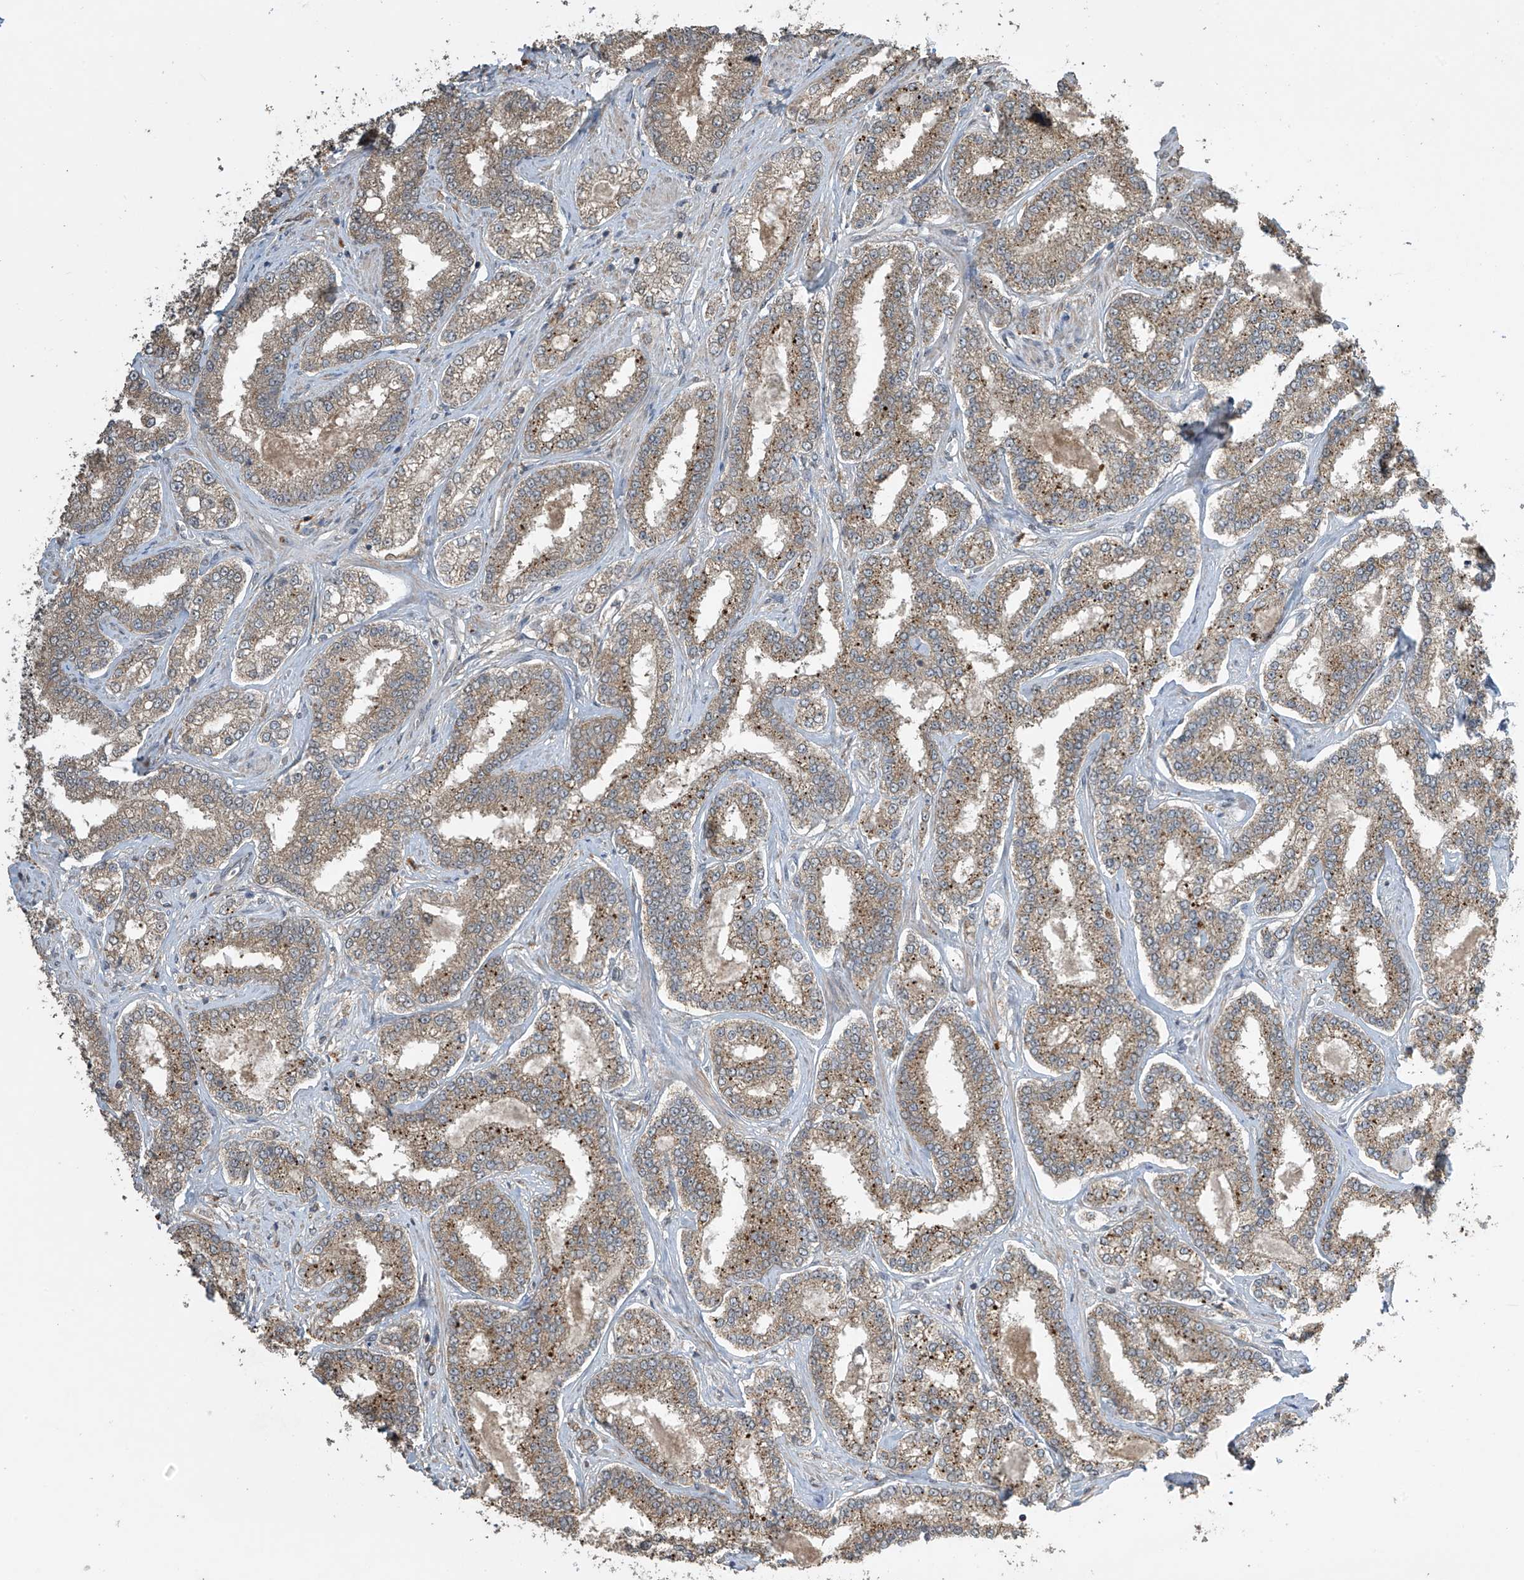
{"staining": {"intensity": "moderate", "quantity": ">75%", "location": "cytoplasmic/membranous"}, "tissue": "prostate cancer", "cell_type": "Tumor cells", "image_type": "cancer", "snomed": [{"axis": "morphology", "description": "Normal tissue, NOS"}, {"axis": "morphology", "description": "Adenocarcinoma, High grade"}, {"axis": "topography", "description": "Prostate"}], "caption": "DAB immunohistochemical staining of human prostate cancer (adenocarcinoma (high-grade)) reveals moderate cytoplasmic/membranous protein staining in about >75% of tumor cells.", "gene": "SLFN14", "patient": {"sex": "male", "age": 83}}